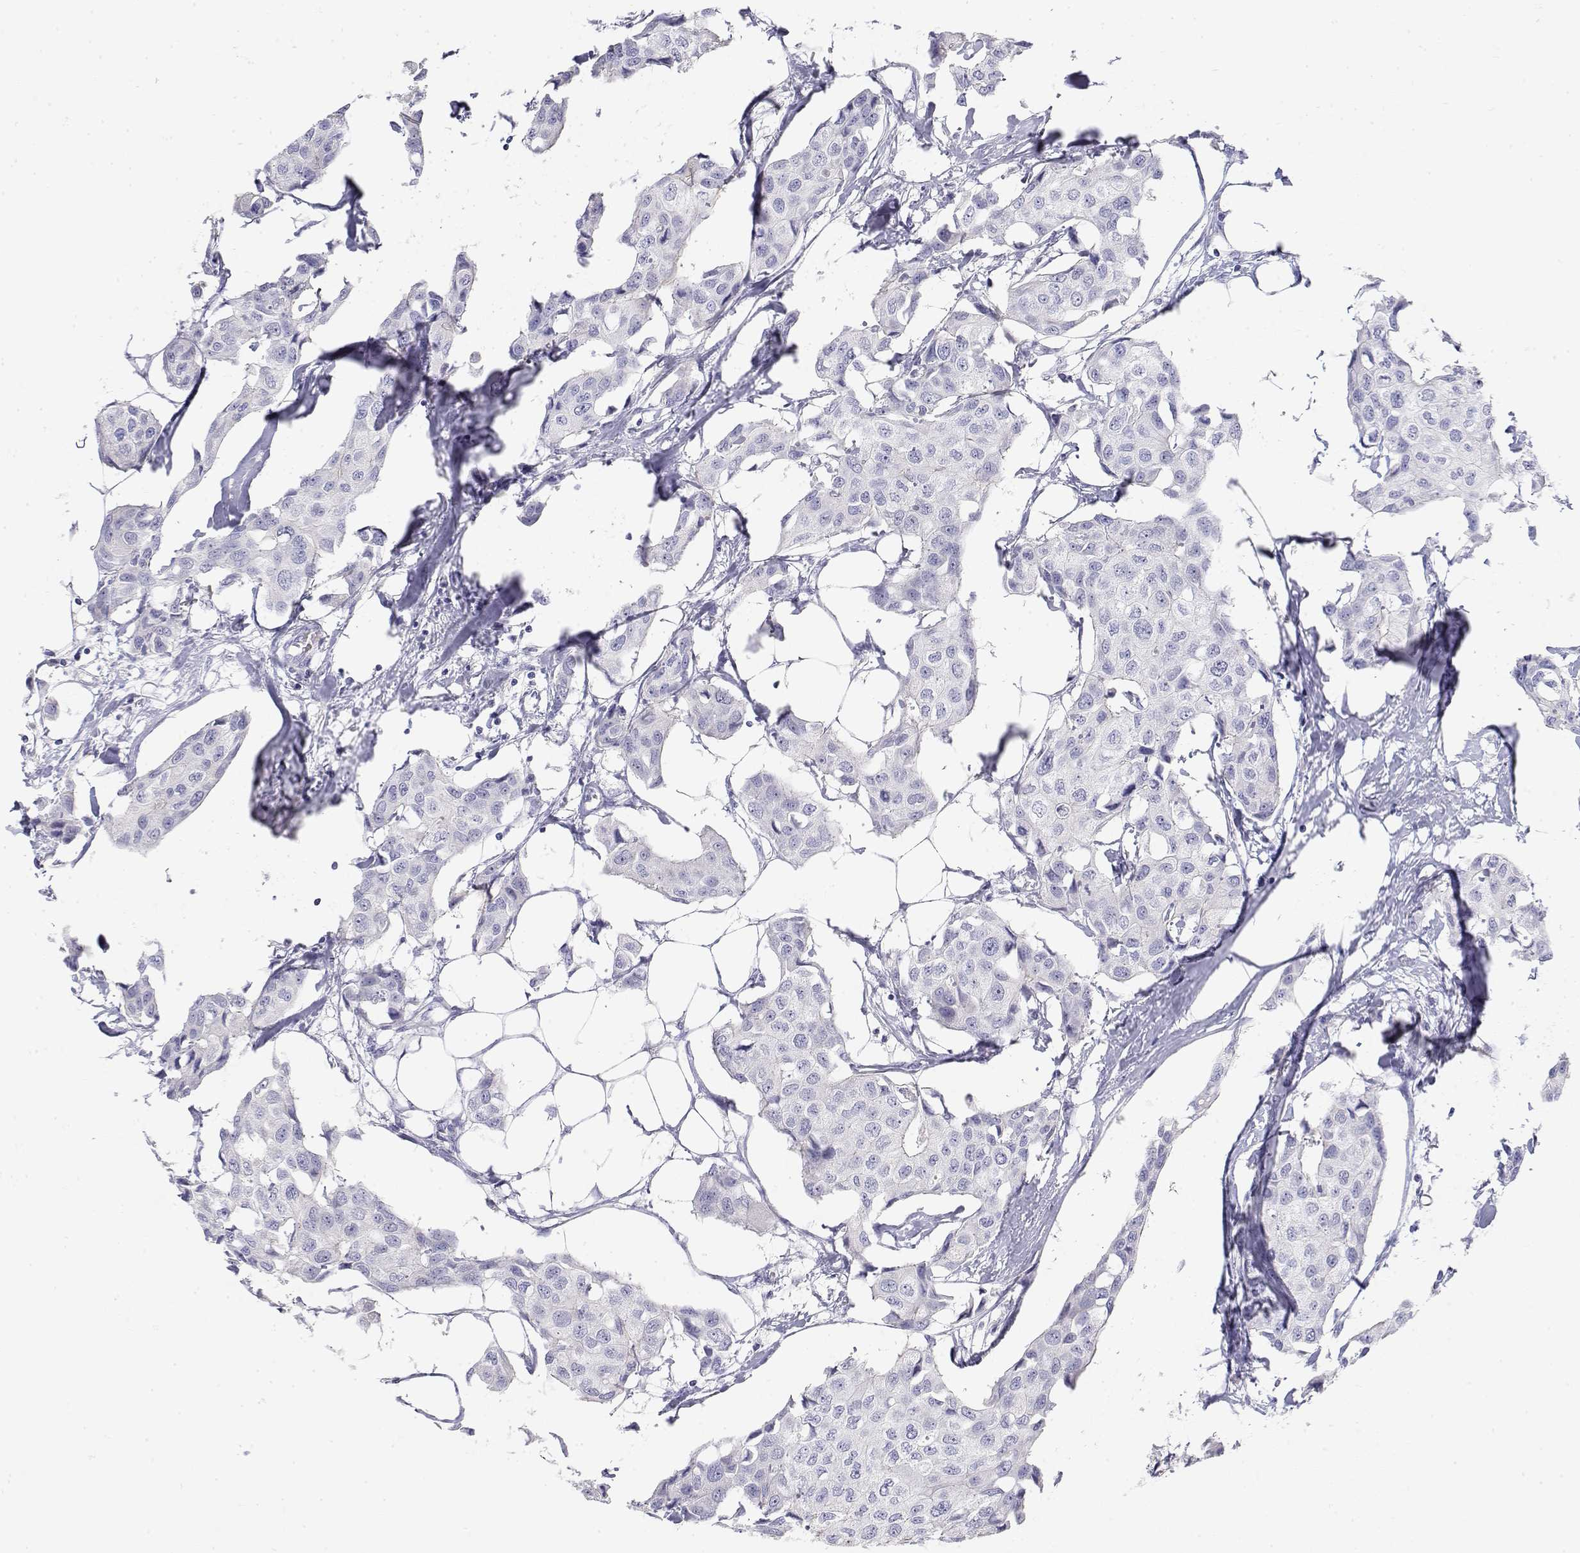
{"staining": {"intensity": "negative", "quantity": "none", "location": "none"}, "tissue": "breast cancer", "cell_type": "Tumor cells", "image_type": "cancer", "snomed": [{"axis": "morphology", "description": "Duct carcinoma"}, {"axis": "topography", "description": "Breast"}], "caption": "IHC image of neoplastic tissue: human breast cancer (intraductal carcinoma) stained with DAB shows no significant protein expression in tumor cells.", "gene": "MISP", "patient": {"sex": "female", "age": 80}}